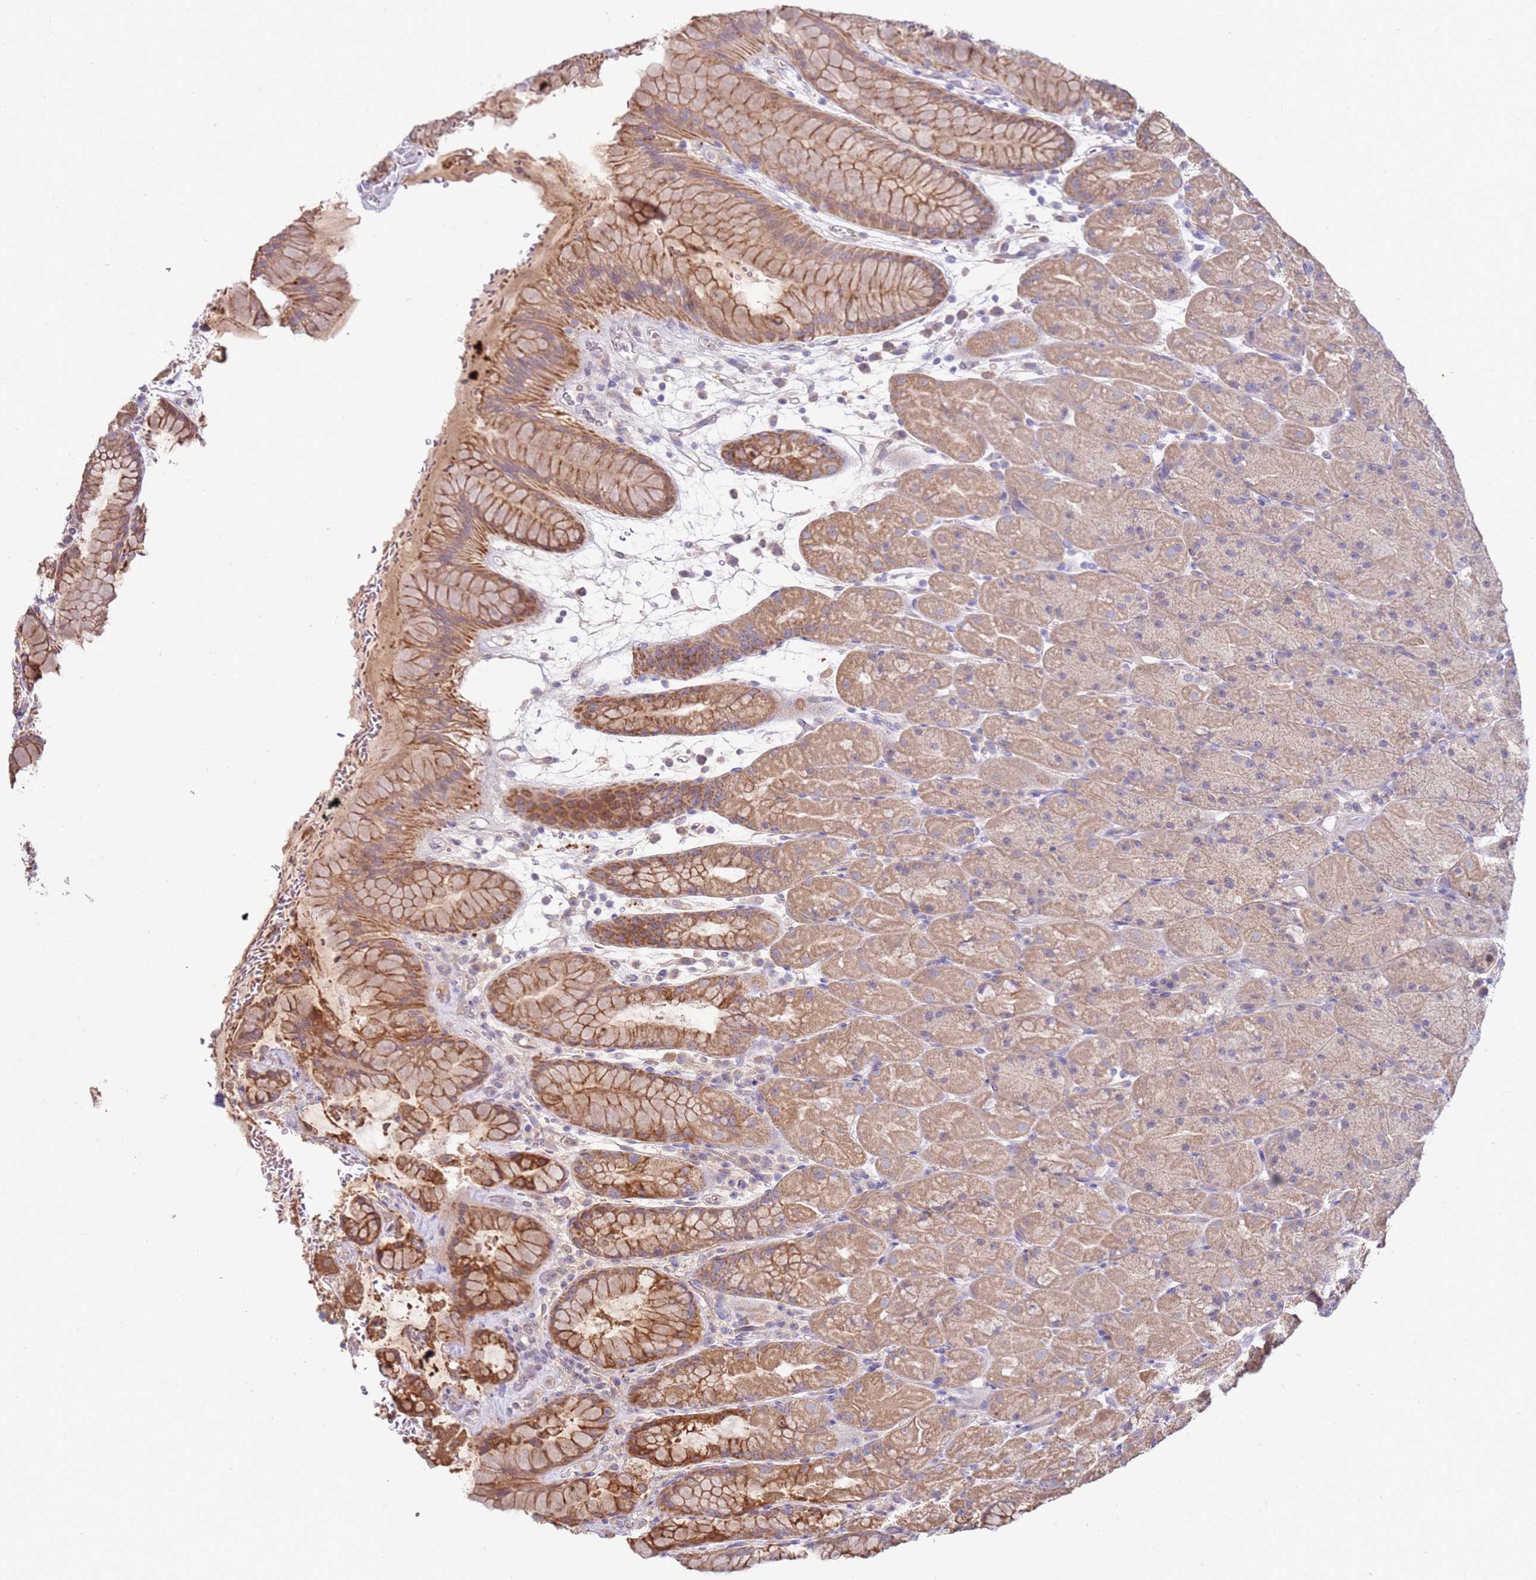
{"staining": {"intensity": "moderate", "quantity": "25%-75%", "location": "cytoplasmic/membranous"}, "tissue": "stomach", "cell_type": "Glandular cells", "image_type": "normal", "snomed": [{"axis": "morphology", "description": "Normal tissue, NOS"}, {"axis": "topography", "description": "Stomach, upper"}, {"axis": "topography", "description": "Stomach, lower"}], "caption": "Stomach stained for a protein (brown) demonstrates moderate cytoplasmic/membranous positive staining in about 25%-75% of glandular cells.", "gene": "SLC44A4", "patient": {"sex": "male", "age": 67}}